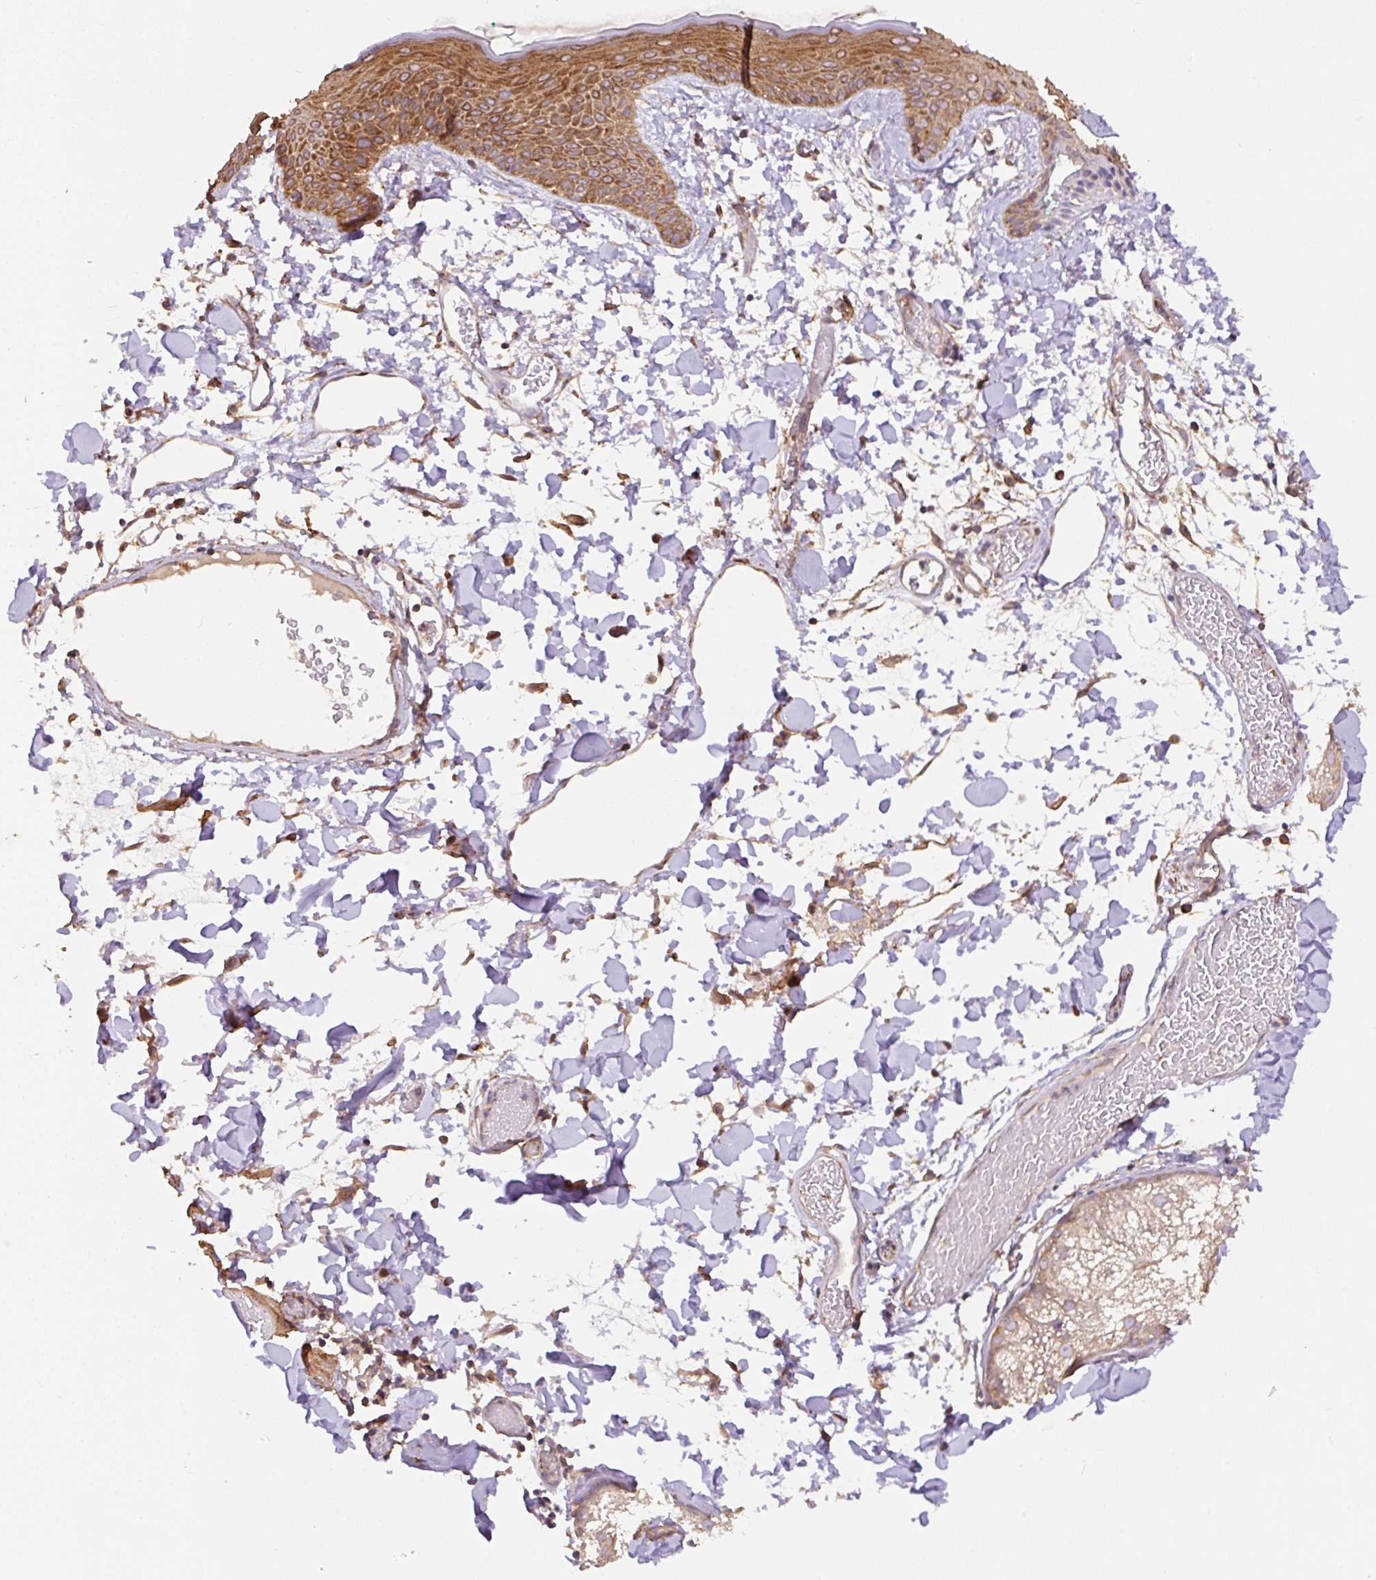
{"staining": {"intensity": "moderate", "quantity": ">75%", "location": "cytoplasmic/membranous"}, "tissue": "skin", "cell_type": "Fibroblasts", "image_type": "normal", "snomed": [{"axis": "morphology", "description": "Normal tissue, NOS"}, {"axis": "topography", "description": "Skin"}], "caption": "Moderate cytoplasmic/membranous staining is seen in approximately >75% of fibroblasts in unremarkable skin. Nuclei are stained in blue.", "gene": "COX8A", "patient": {"sex": "male", "age": 79}}